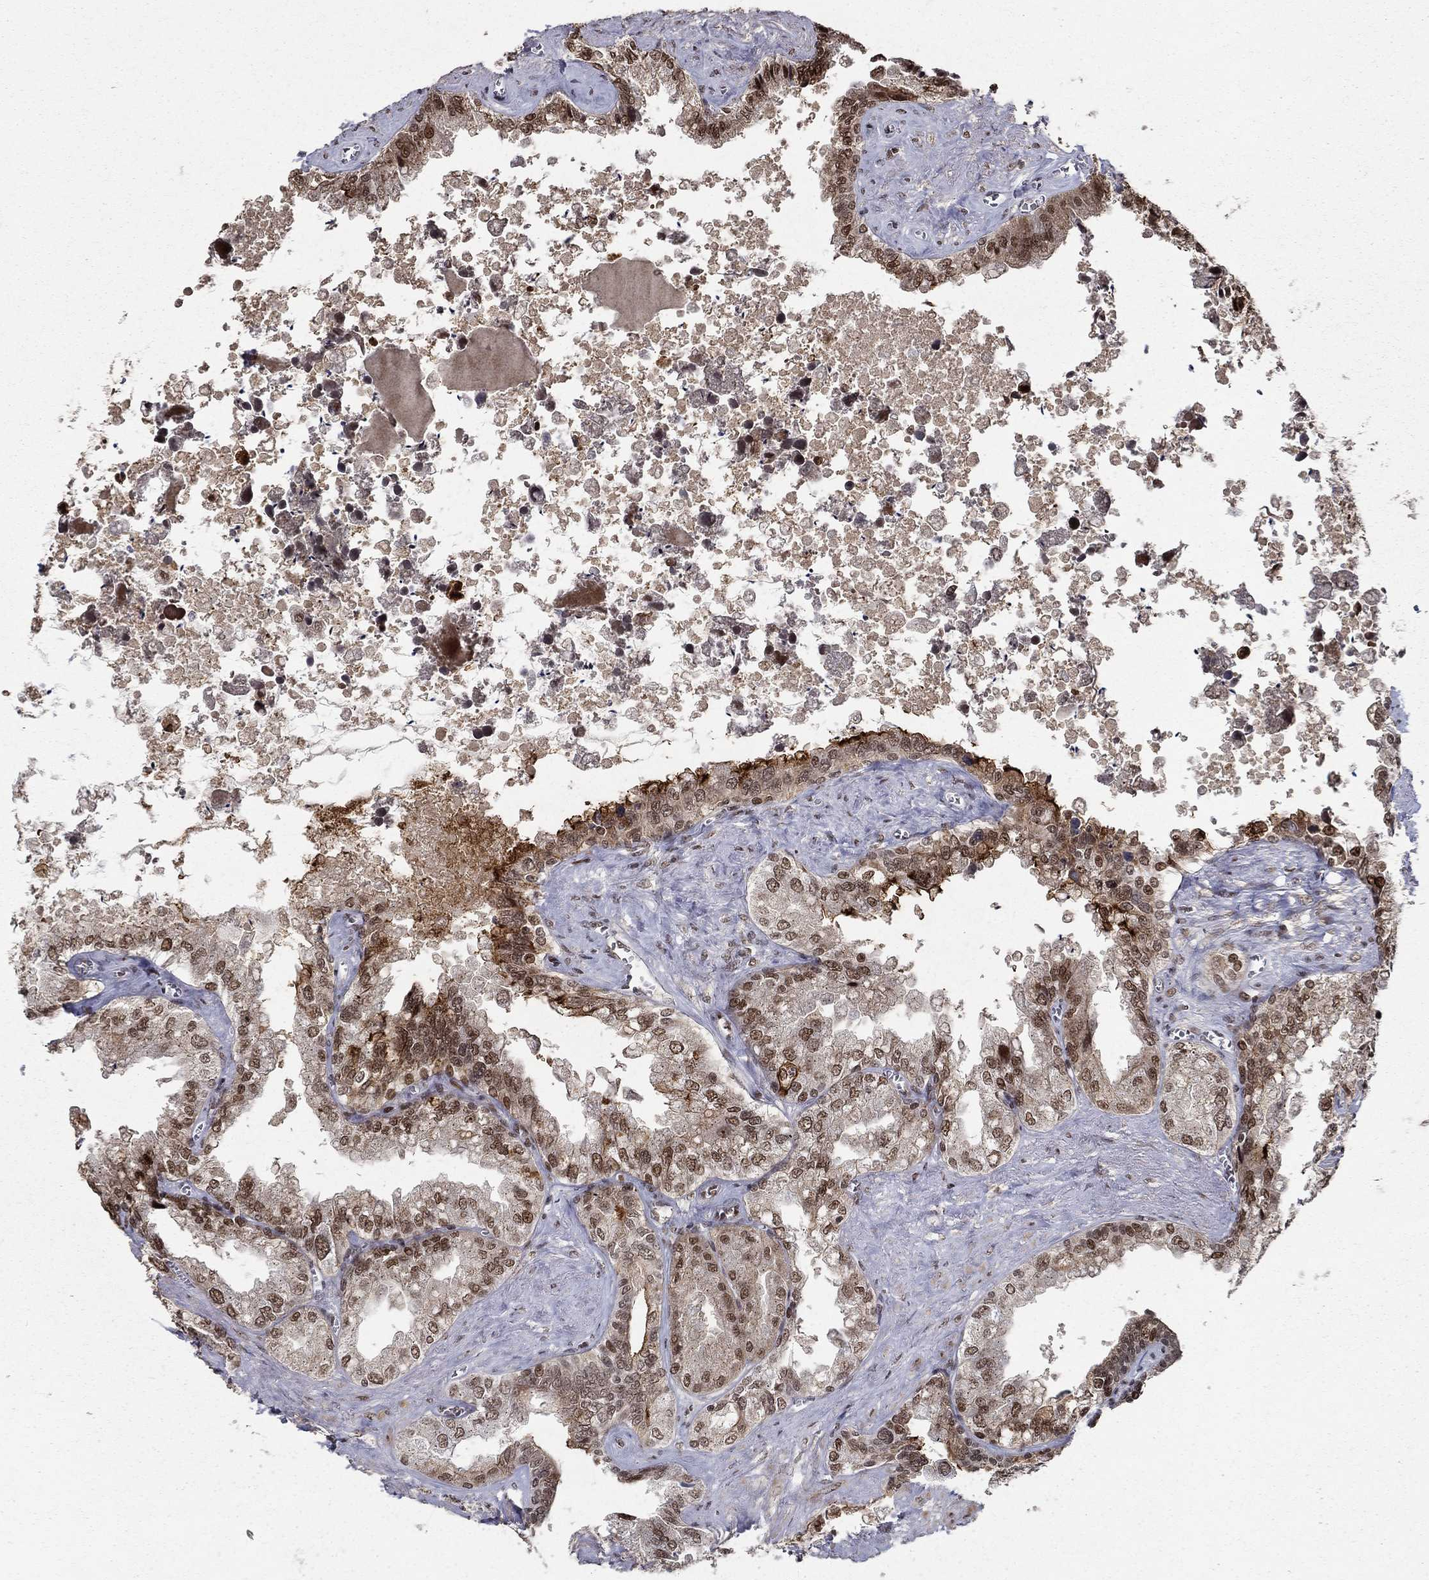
{"staining": {"intensity": "strong", "quantity": "25%-75%", "location": "cytoplasmic/membranous,nuclear"}, "tissue": "seminal vesicle", "cell_type": "Glandular cells", "image_type": "normal", "snomed": [{"axis": "morphology", "description": "Normal tissue, NOS"}, {"axis": "topography", "description": "Seminal veicle"}], "caption": "IHC image of unremarkable seminal vesicle: seminal vesicle stained using IHC demonstrates high levels of strong protein expression localized specifically in the cytoplasmic/membranous,nuclear of glandular cells, appearing as a cytoplasmic/membranous,nuclear brown color.", "gene": "CDCA7L", "patient": {"sex": "male", "age": 67}}